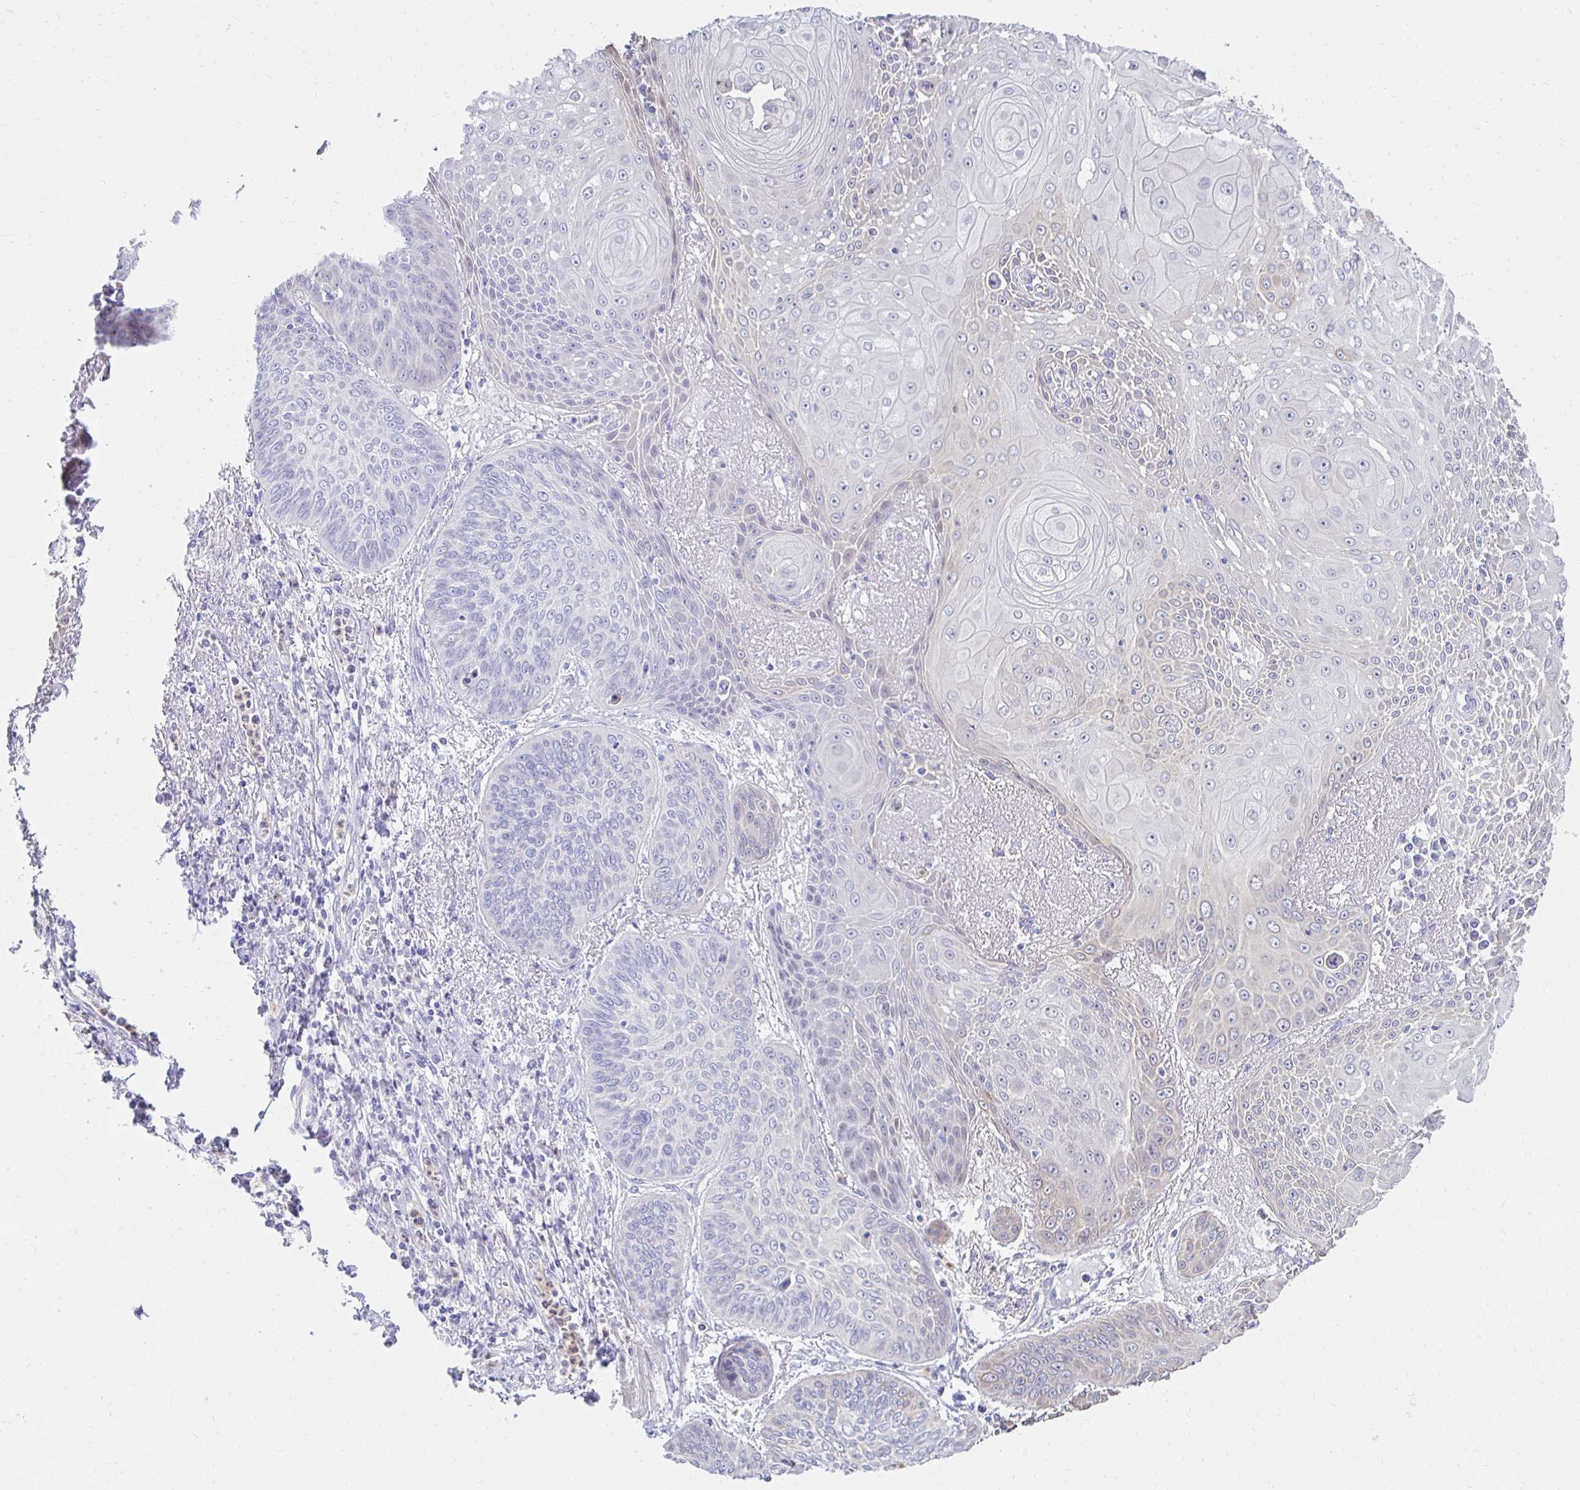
{"staining": {"intensity": "negative", "quantity": "none", "location": "none"}, "tissue": "lung cancer", "cell_type": "Tumor cells", "image_type": "cancer", "snomed": [{"axis": "morphology", "description": "Squamous cell carcinoma, NOS"}, {"axis": "topography", "description": "Lung"}], "caption": "There is no significant staining in tumor cells of lung squamous cell carcinoma.", "gene": "PADI2", "patient": {"sex": "male", "age": 74}}